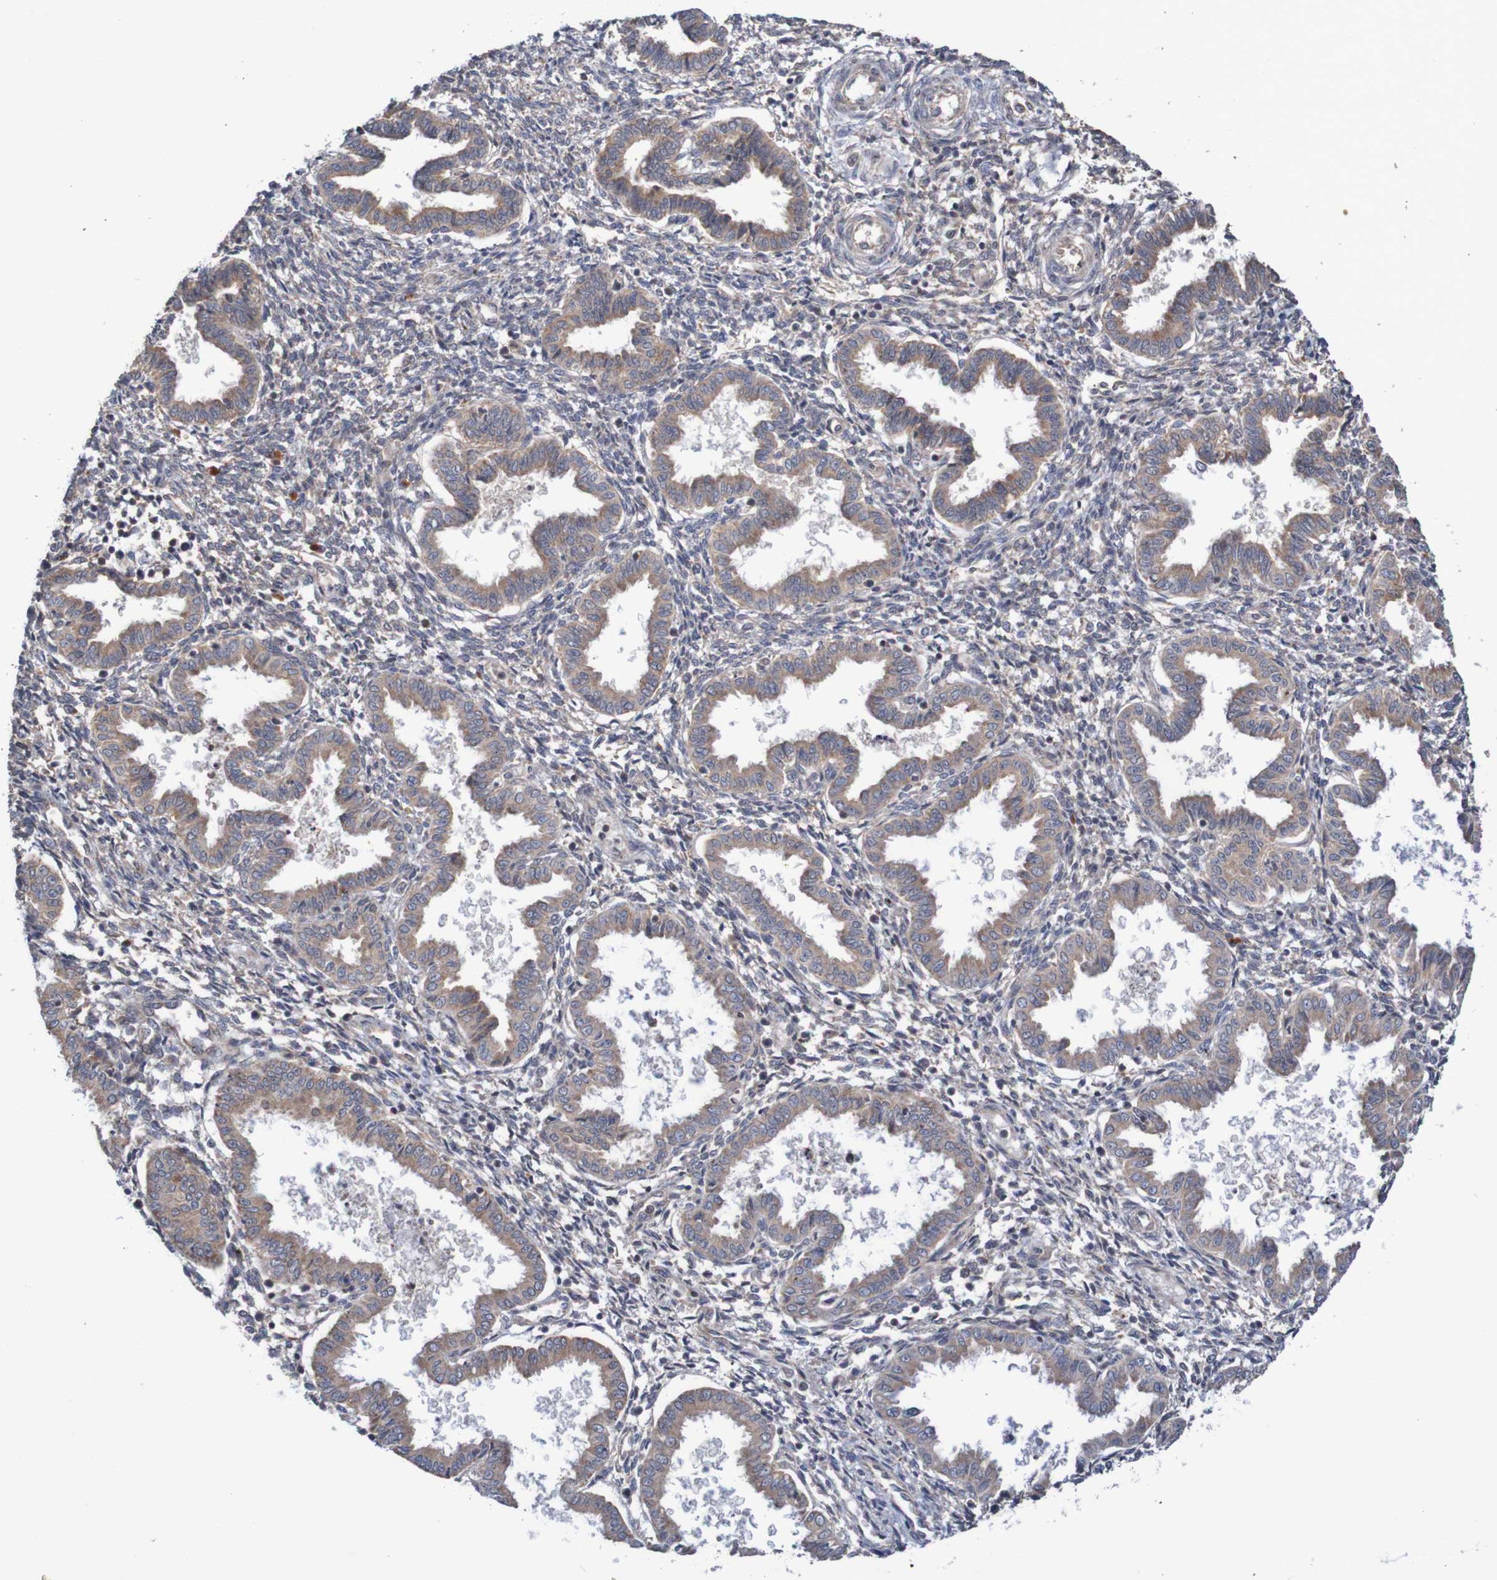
{"staining": {"intensity": "weak", "quantity": ">75%", "location": "cytoplasmic/membranous"}, "tissue": "endometrium", "cell_type": "Cells in endometrial stroma", "image_type": "normal", "snomed": [{"axis": "morphology", "description": "Normal tissue, NOS"}, {"axis": "topography", "description": "Endometrium"}], "caption": "This photomicrograph demonstrates immunohistochemistry staining of benign human endometrium, with low weak cytoplasmic/membranous positivity in about >75% of cells in endometrial stroma.", "gene": "PHPT1", "patient": {"sex": "female", "age": 33}}